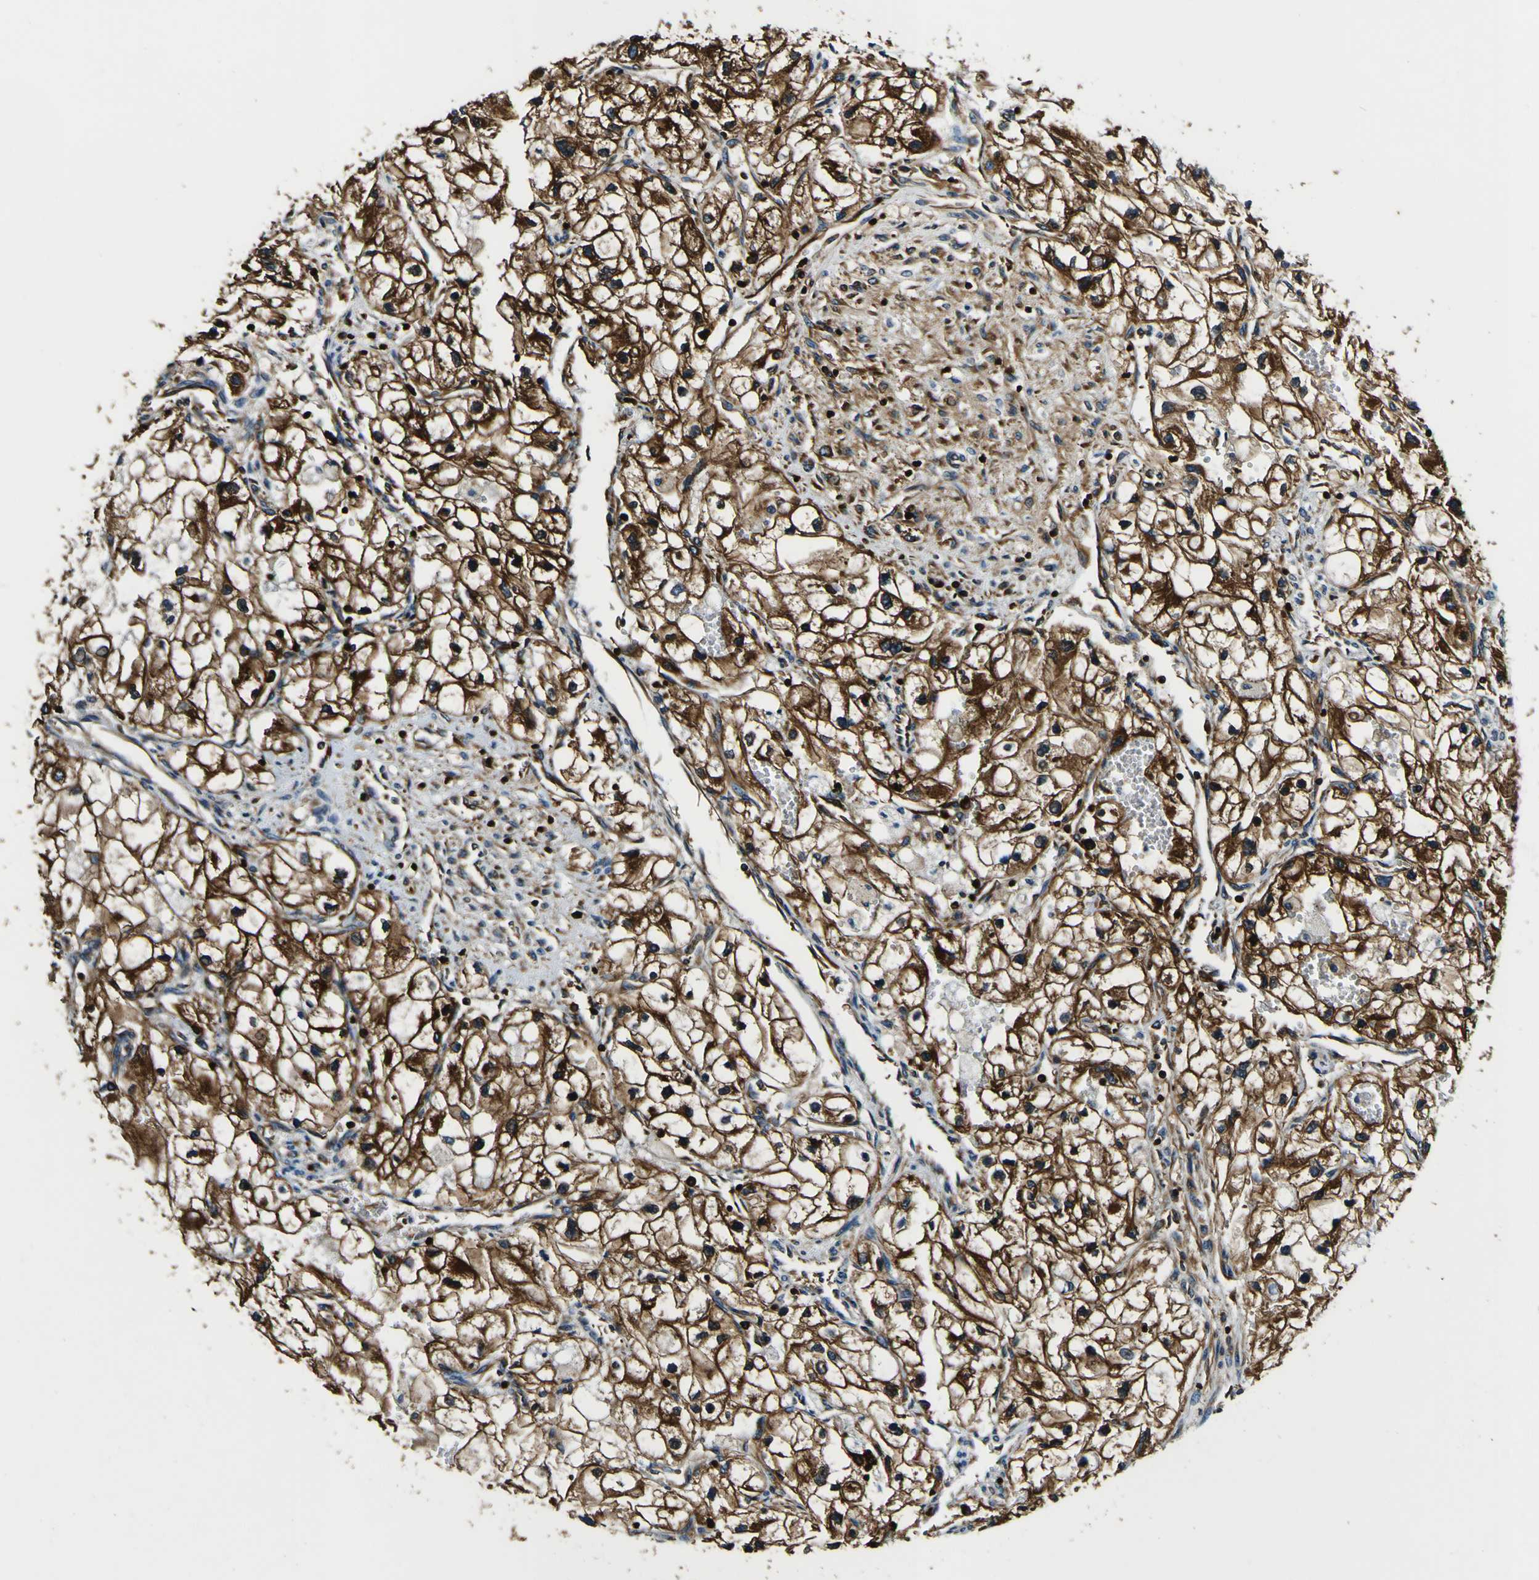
{"staining": {"intensity": "strong", "quantity": ">75%", "location": "cytoplasmic/membranous"}, "tissue": "renal cancer", "cell_type": "Tumor cells", "image_type": "cancer", "snomed": [{"axis": "morphology", "description": "Adenocarcinoma, NOS"}, {"axis": "topography", "description": "Kidney"}], "caption": "A brown stain highlights strong cytoplasmic/membranous expression of a protein in renal adenocarcinoma tumor cells. (DAB (3,3'-diaminobenzidine) IHC, brown staining for protein, blue staining for nuclei).", "gene": "RHOT2", "patient": {"sex": "female", "age": 70}}